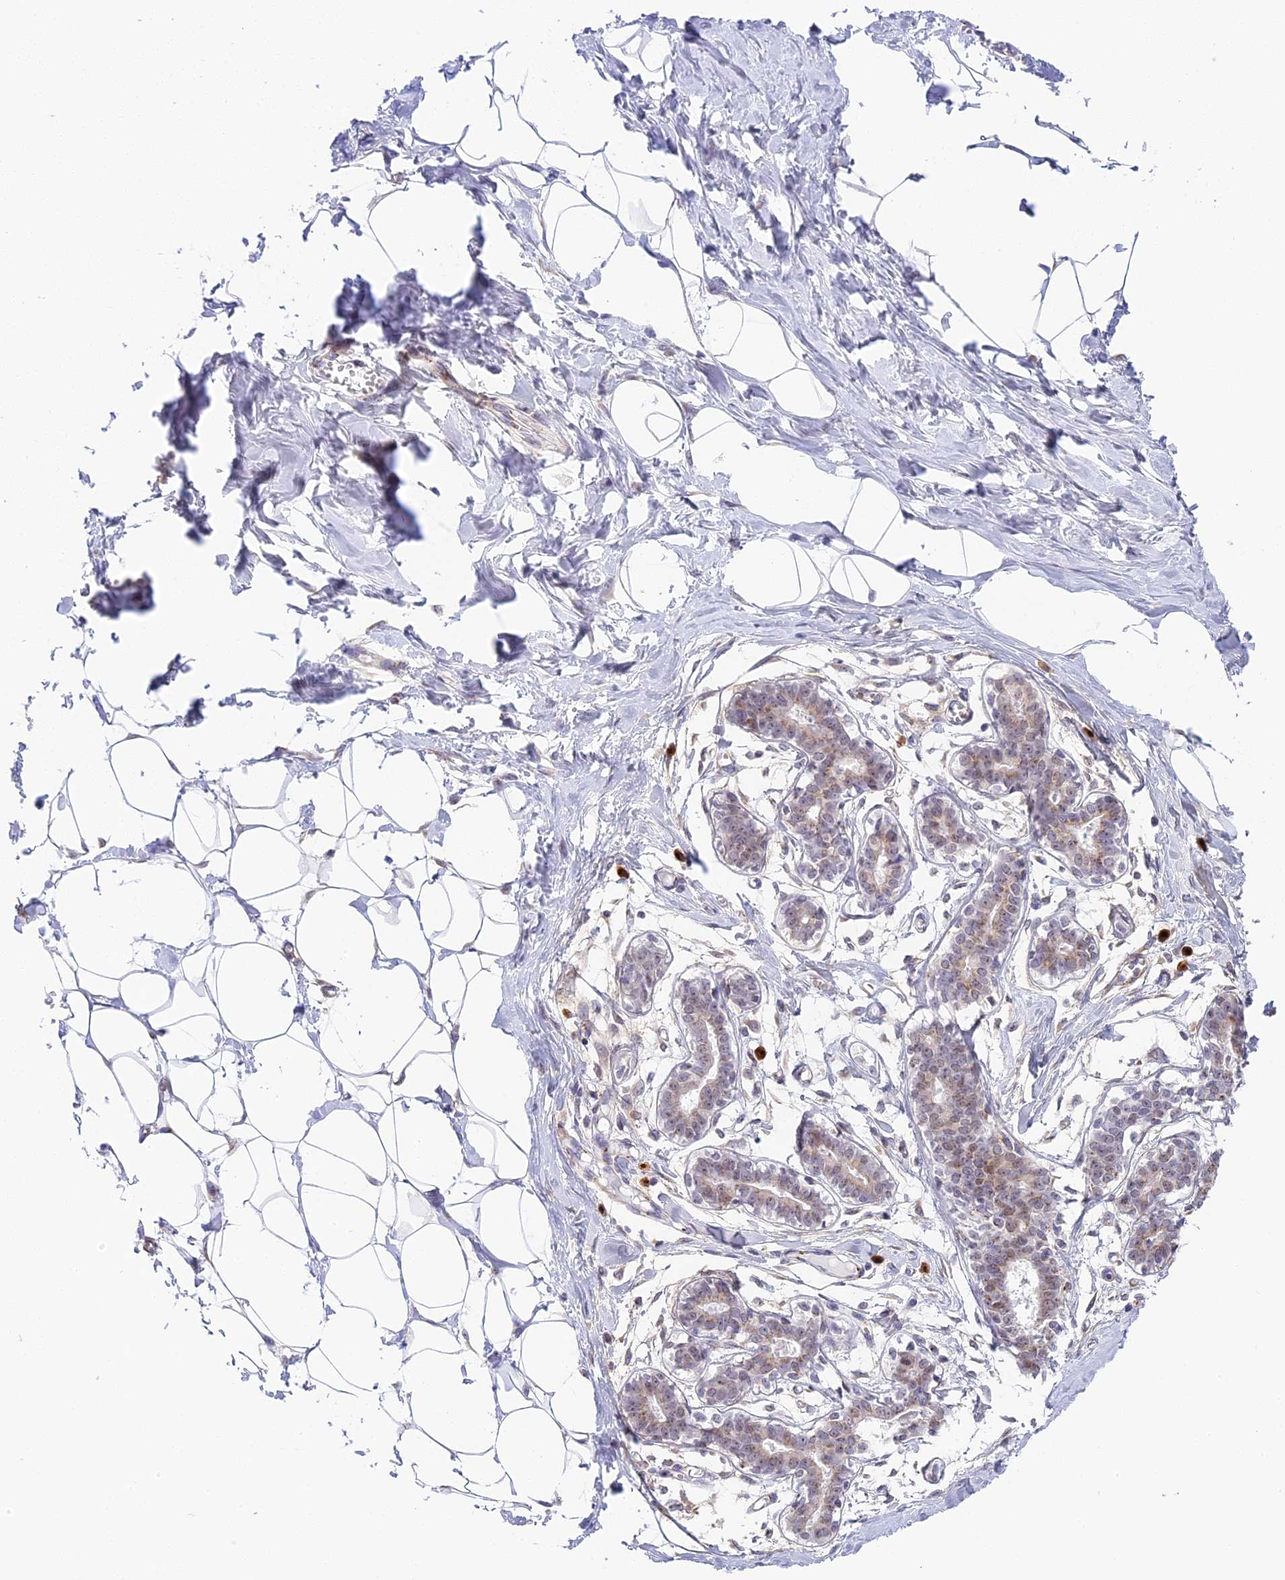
{"staining": {"intensity": "negative", "quantity": "none", "location": "none"}, "tissue": "breast", "cell_type": "Adipocytes", "image_type": "normal", "snomed": [{"axis": "morphology", "description": "Normal tissue, NOS"}, {"axis": "topography", "description": "Breast"}], "caption": "Immunohistochemistry of benign human breast reveals no positivity in adipocytes.", "gene": "HEATR5B", "patient": {"sex": "female", "age": 27}}